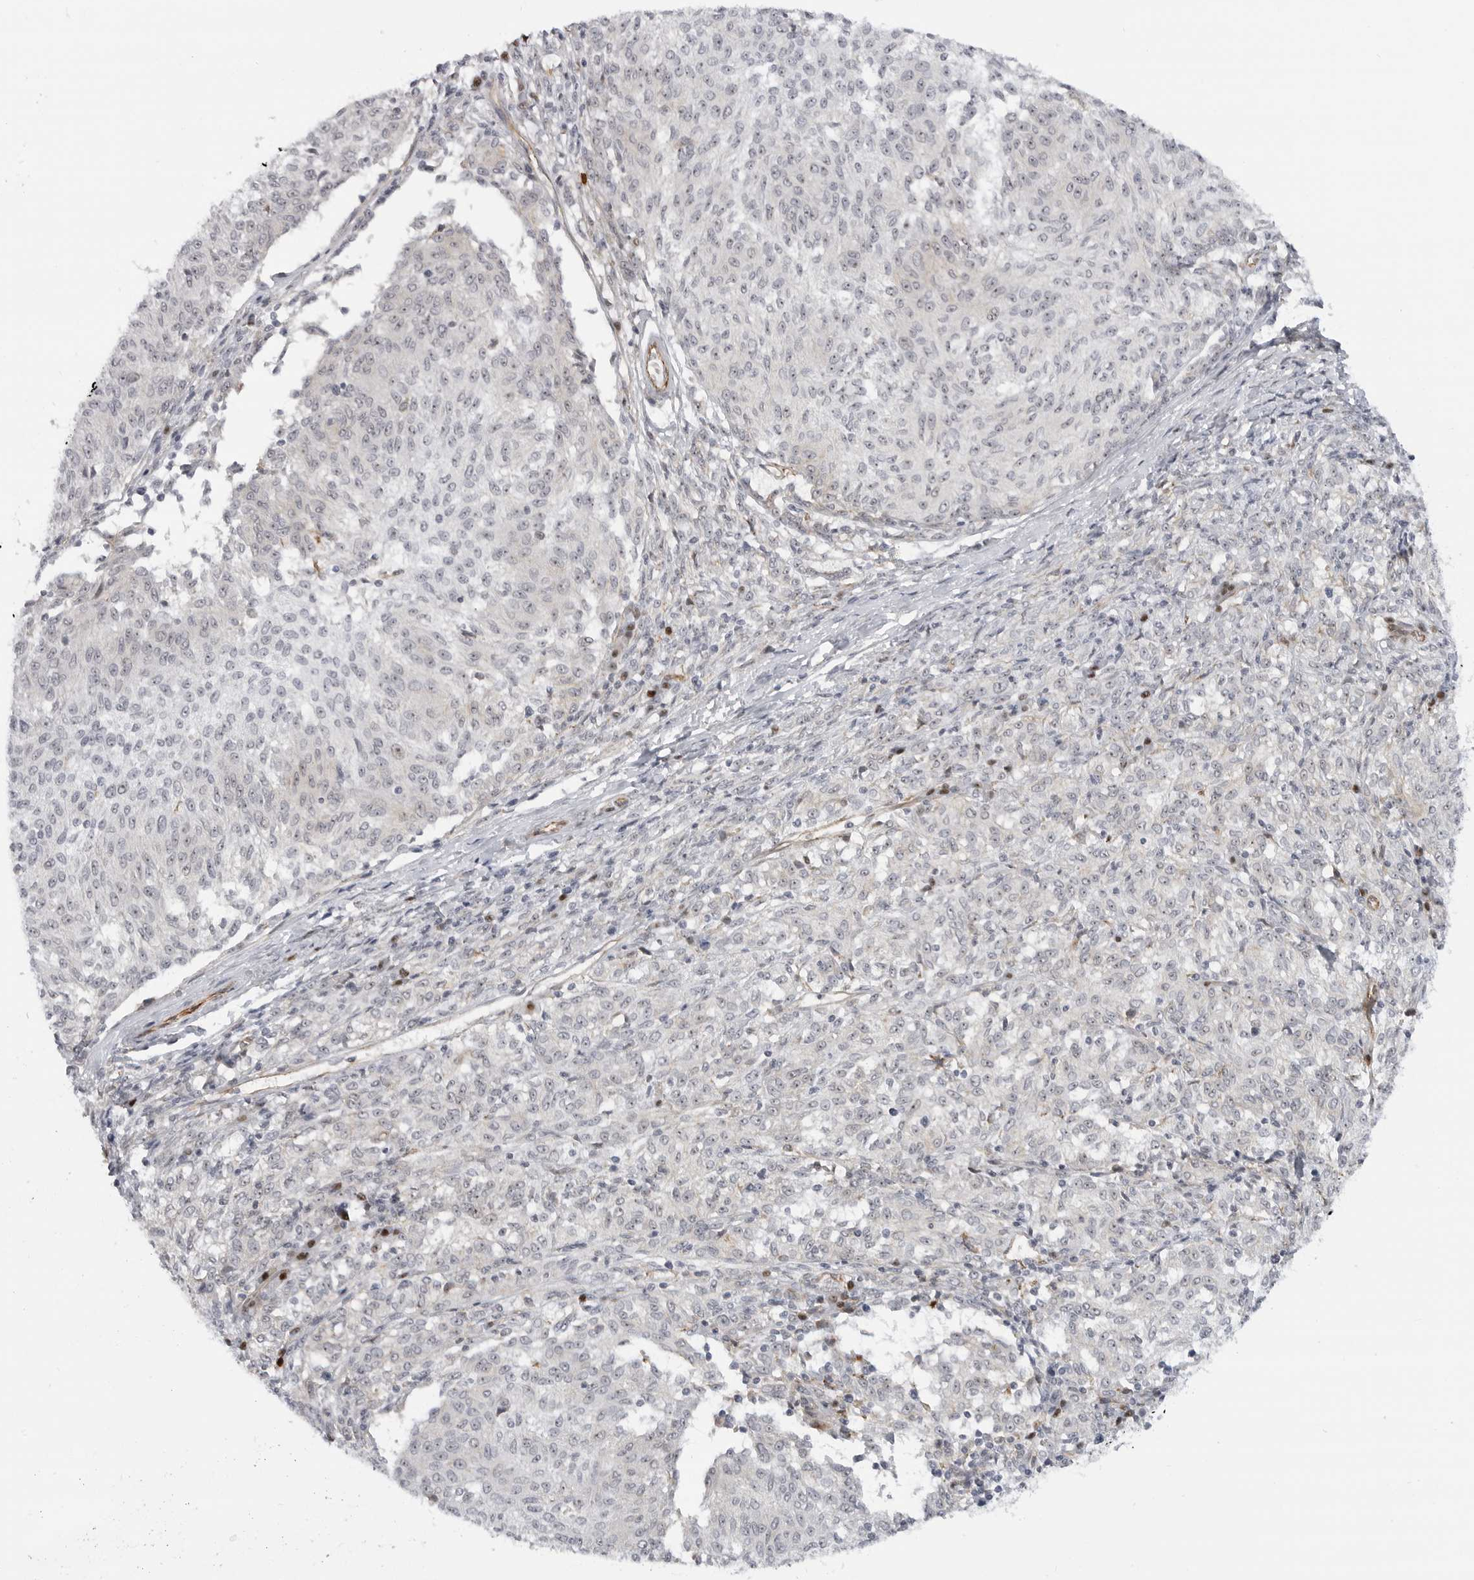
{"staining": {"intensity": "weak", "quantity": "25%-75%", "location": "nuclear"}, "tissue": "melanoma", "cell_type": "Tumor cells", "image_type": "cancer", "snomed": [{"axis": "morphology", "description": "Malignant melanoma, NOS"}, {"axis": "topography", "description": "Skin"}], "caption": "Brown immunohistochemical staining in human melanoma displays weak nuclear staining in about 25%-75% of tumor cells.", "gene": "CEP295NL", "patient": {"sex": "female", "age": 72}}